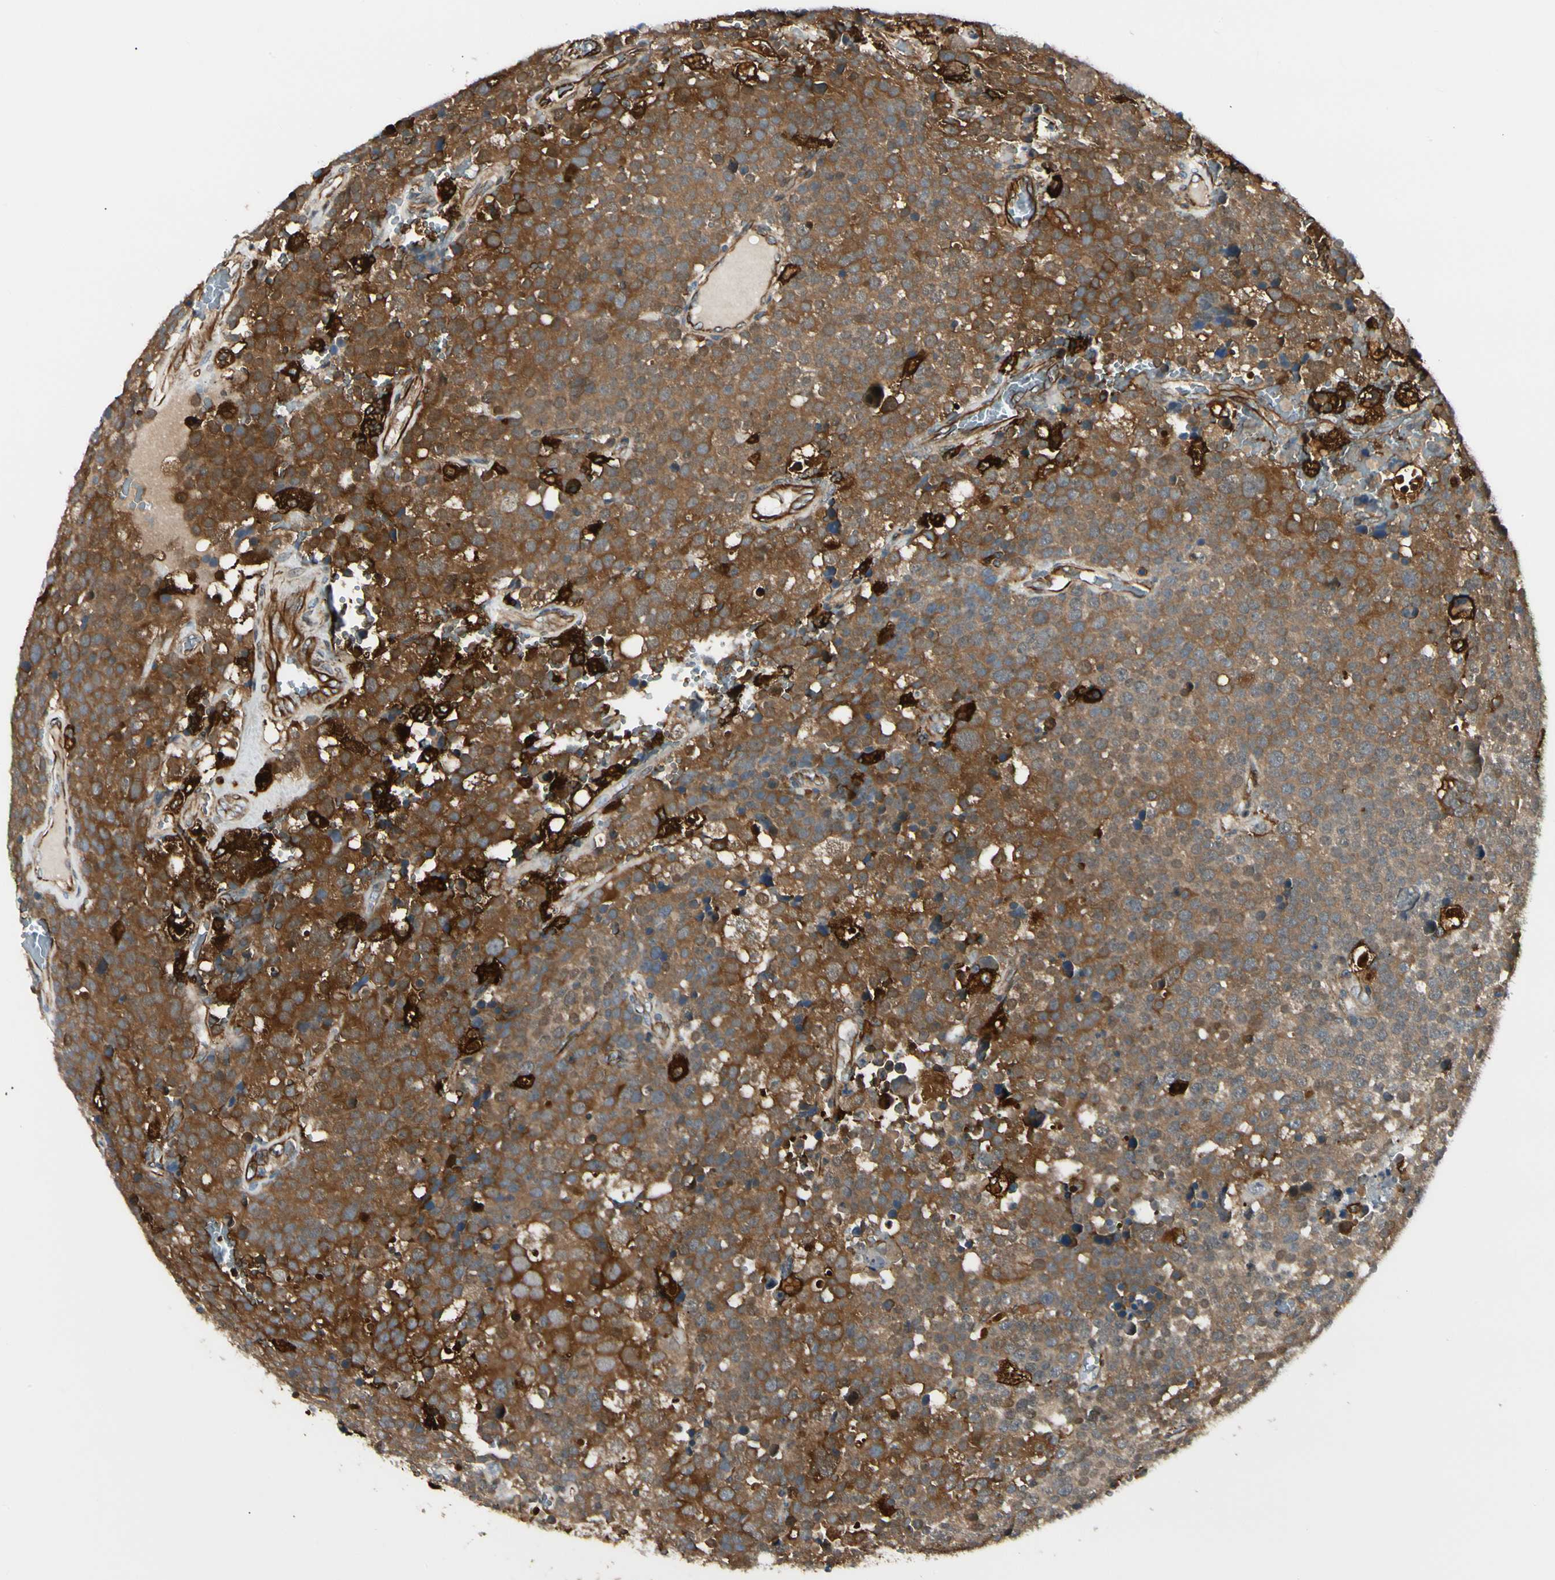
{"staining": {"intensity": "moderate", "quantity": ">75%", "location": "cytoplasmic/membranous"}, "tissue": "testis cancer", "cell_type": "Tumor cells", "image_type": "cancer", "snomed": [{"axis": "morphology", "description": "Seminoma, NOS"}, {"axis": "topography", "description": "Testis"}], "caption": "Human testis cancer stained with a protein marker demonstrates moderate staining in tumor cells.", "gene": "FTH1", "patient": {"sex": "male", "age": 71}}